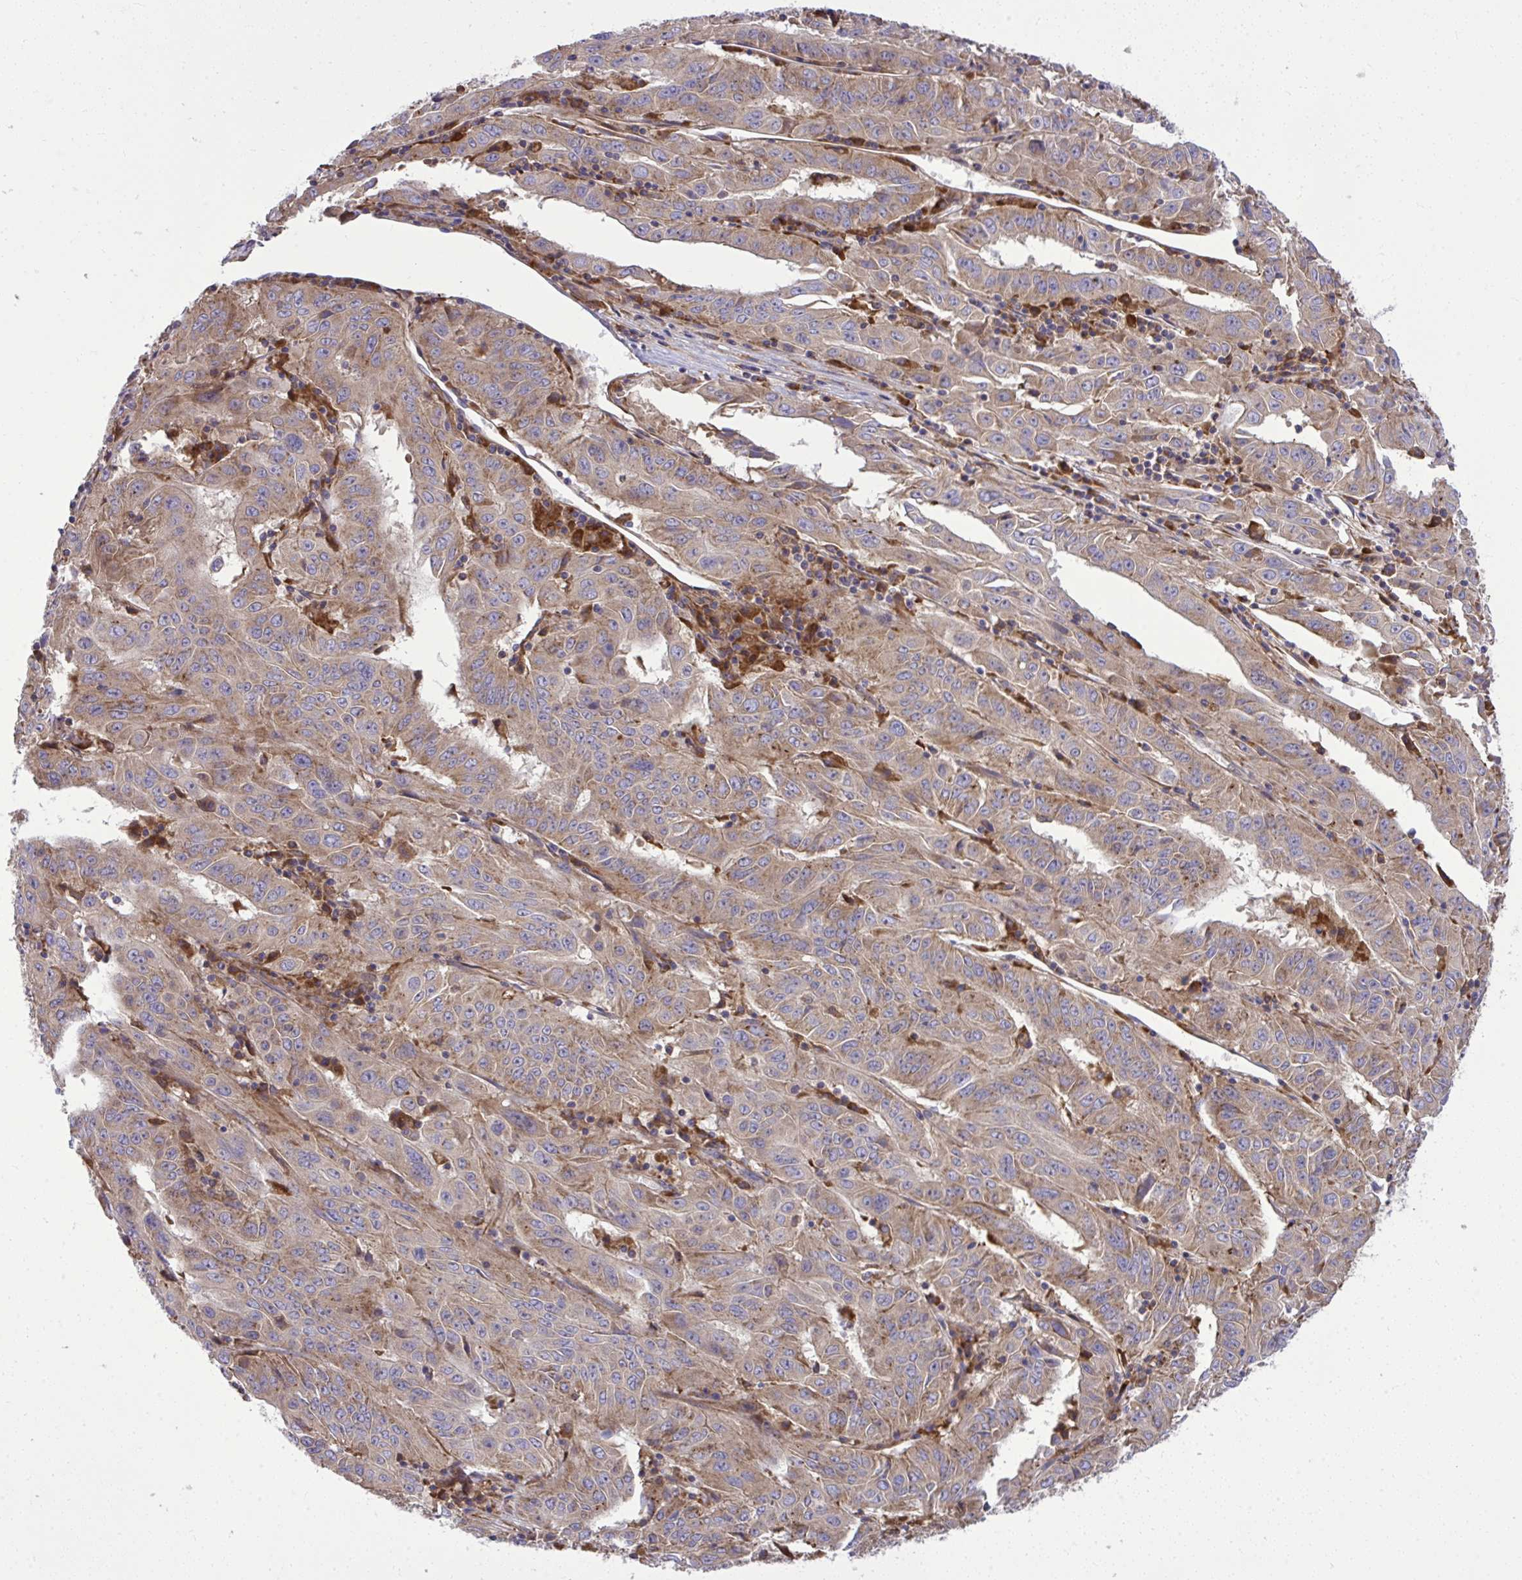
{"staining": {"intensity": "weak", "quantity": ">75%", "location": "cytoplasmic/membranous"}, "tissue": "pancreatic cancer", "cell_type": "Tumor cells", "image_type": "cancer", "snomed": [{"axis": "morphology", "description": "Adenocarcinoma, NOS"}, {"axis": "topography", "description": "Pancreas"}], "caption": "Brown immunohistochemical staining in adenocarcinoma (pancreatic) demonstrates weak cytoplasmic/membranous expression in about >75% of tumor cells.", "gene": "PAIP2", "patient": {"sex": "male", "age": 63}}